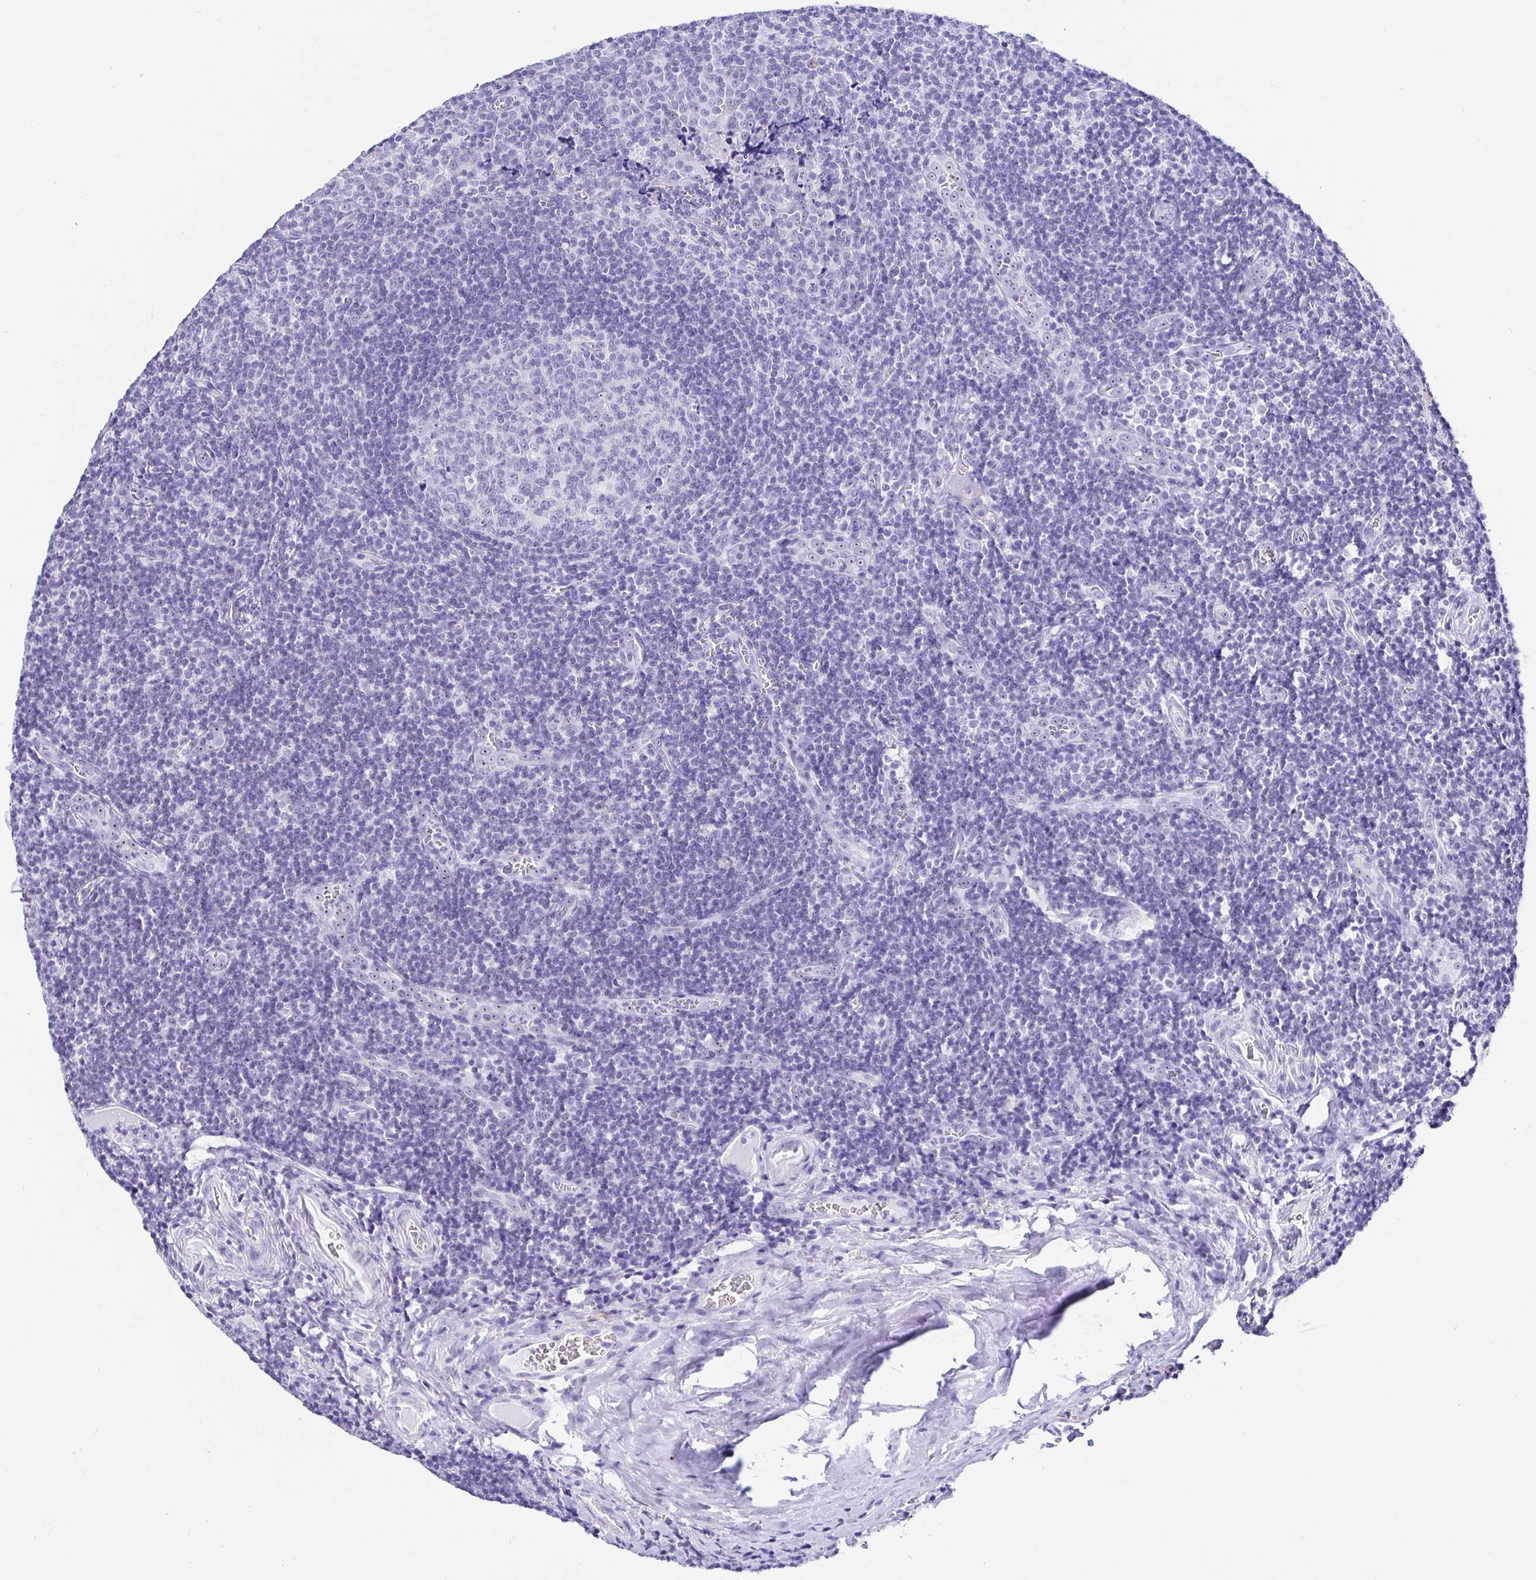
{"staining": {"intensity": "negative", "quantity": "none", "location": "none"}, "tissue": "tonsil", "cell_type": "Germinal center cells", "image_type": "normal", "snomed": [{"axis": "morphology", "description": "Normal tissue, NOS"}, {"axis": "morphology", "description": "Inflammation, NOS"}, {"axis": "topography", "description": "Tonsil"}], "caption": "Human tonsil stained for a protein using immunohistochemistry (IHC) shows no staining in germinal center cells.", "gene": "PRAMEF18", "patient": {"sex": "female", "age": 31}}